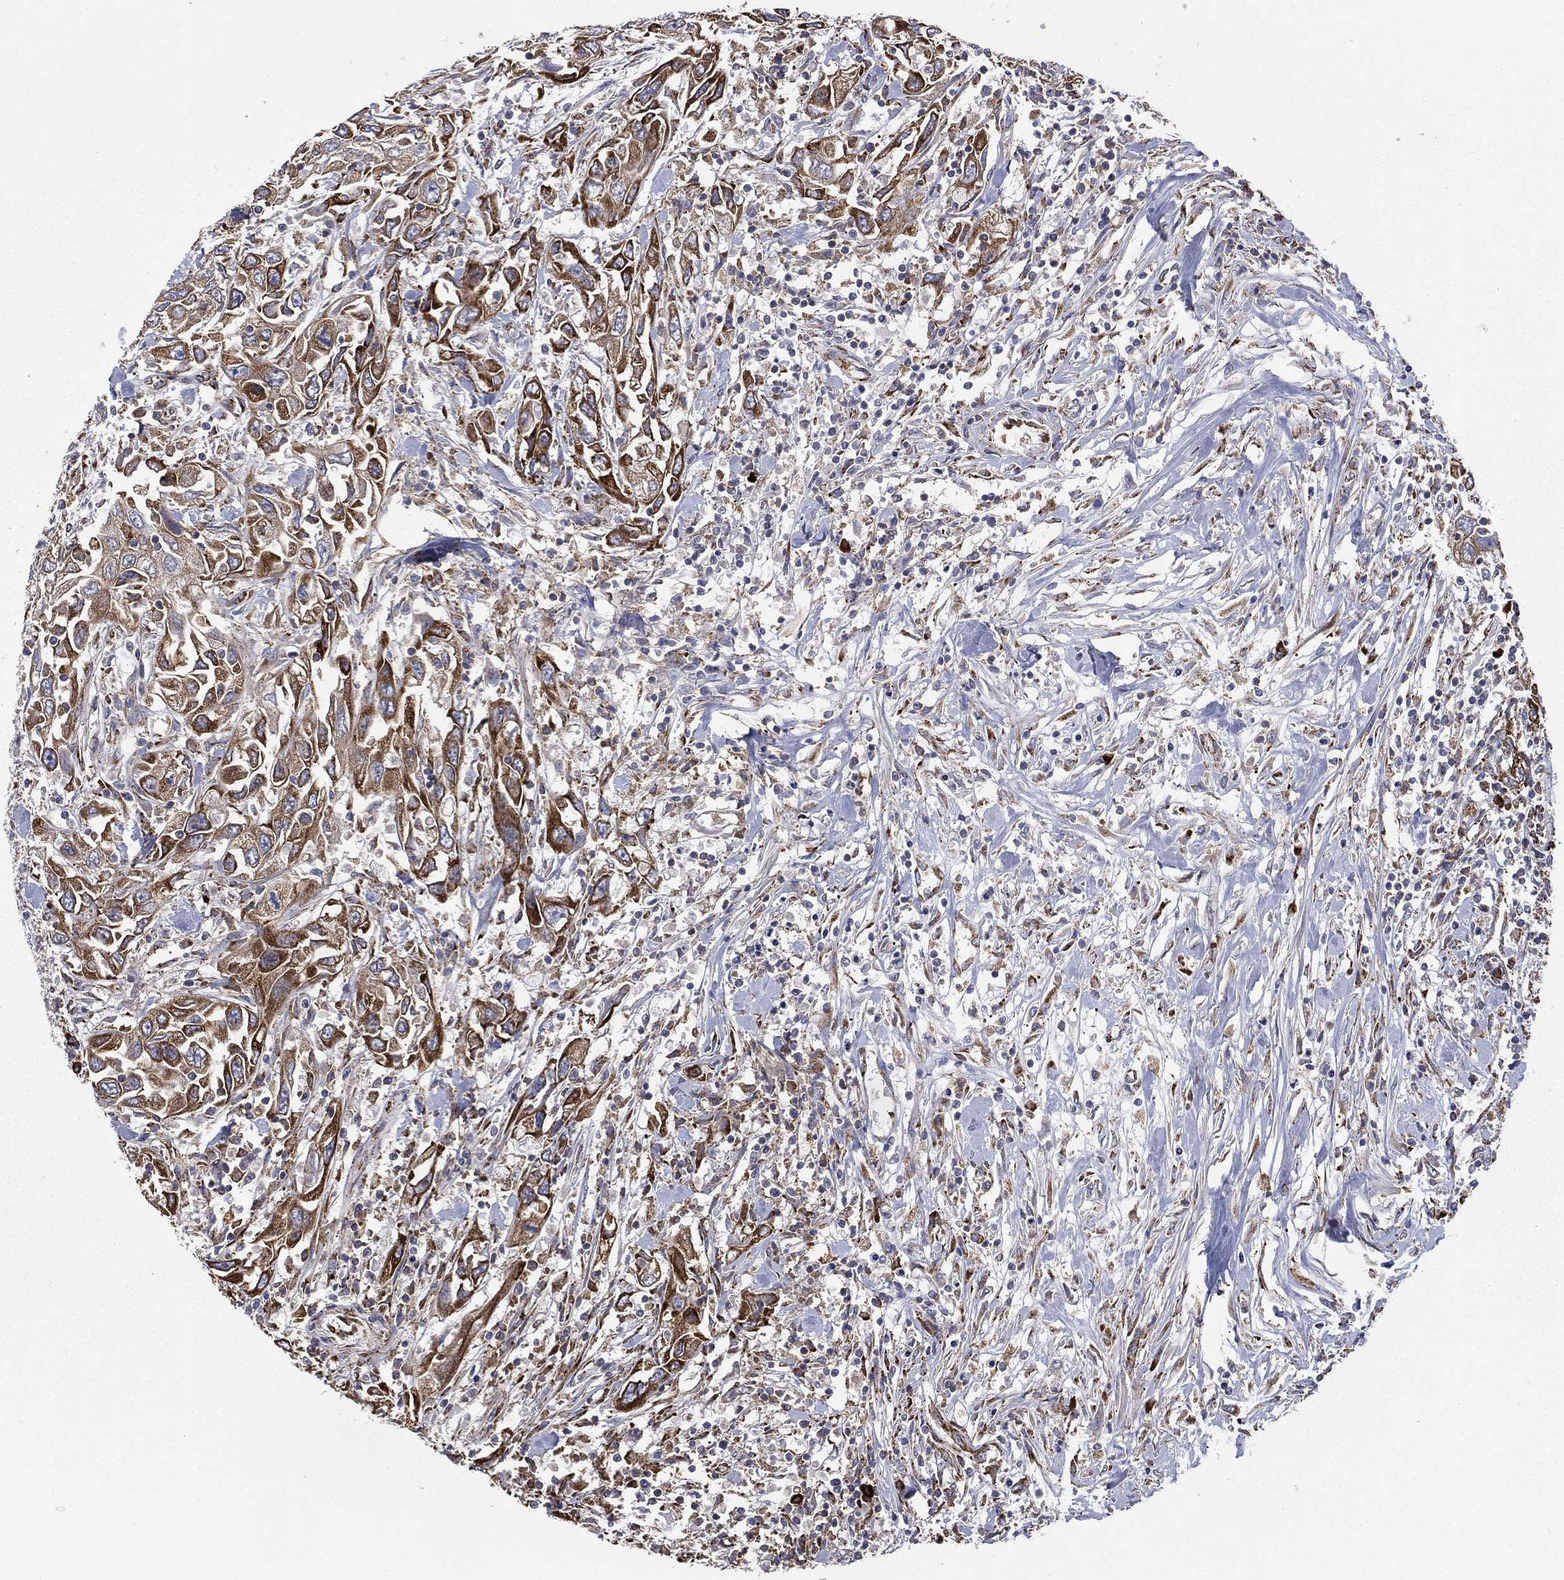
{"staining": {"intensity": "strong", "quantity": "25%-75%", "location": "cytoplasmic/membranous"}, "tissue": "urothelial cancer", "cell_type": "Tumor cells", "image_type": "cancer", "snomed": [{"axis": "morphology", "description": "Urothelial carcinoma, High grade"}, {"axis": "topography", "description": "Urinary bladder"}], "caption": "Tumor cells show strong cytoplasmic/membranous staining in about 25%-75% of cells in urothelial carcinoma (high-grade). The staining was performed using DAB (3,3'-diaminobenzidine) to visualize the protein expression in brown, while the nuclei were stained in blue with hematoxylin (Magnification: 20x).", "gene": "C20orf96", "patient": {"sex": "male", "age": 76}}